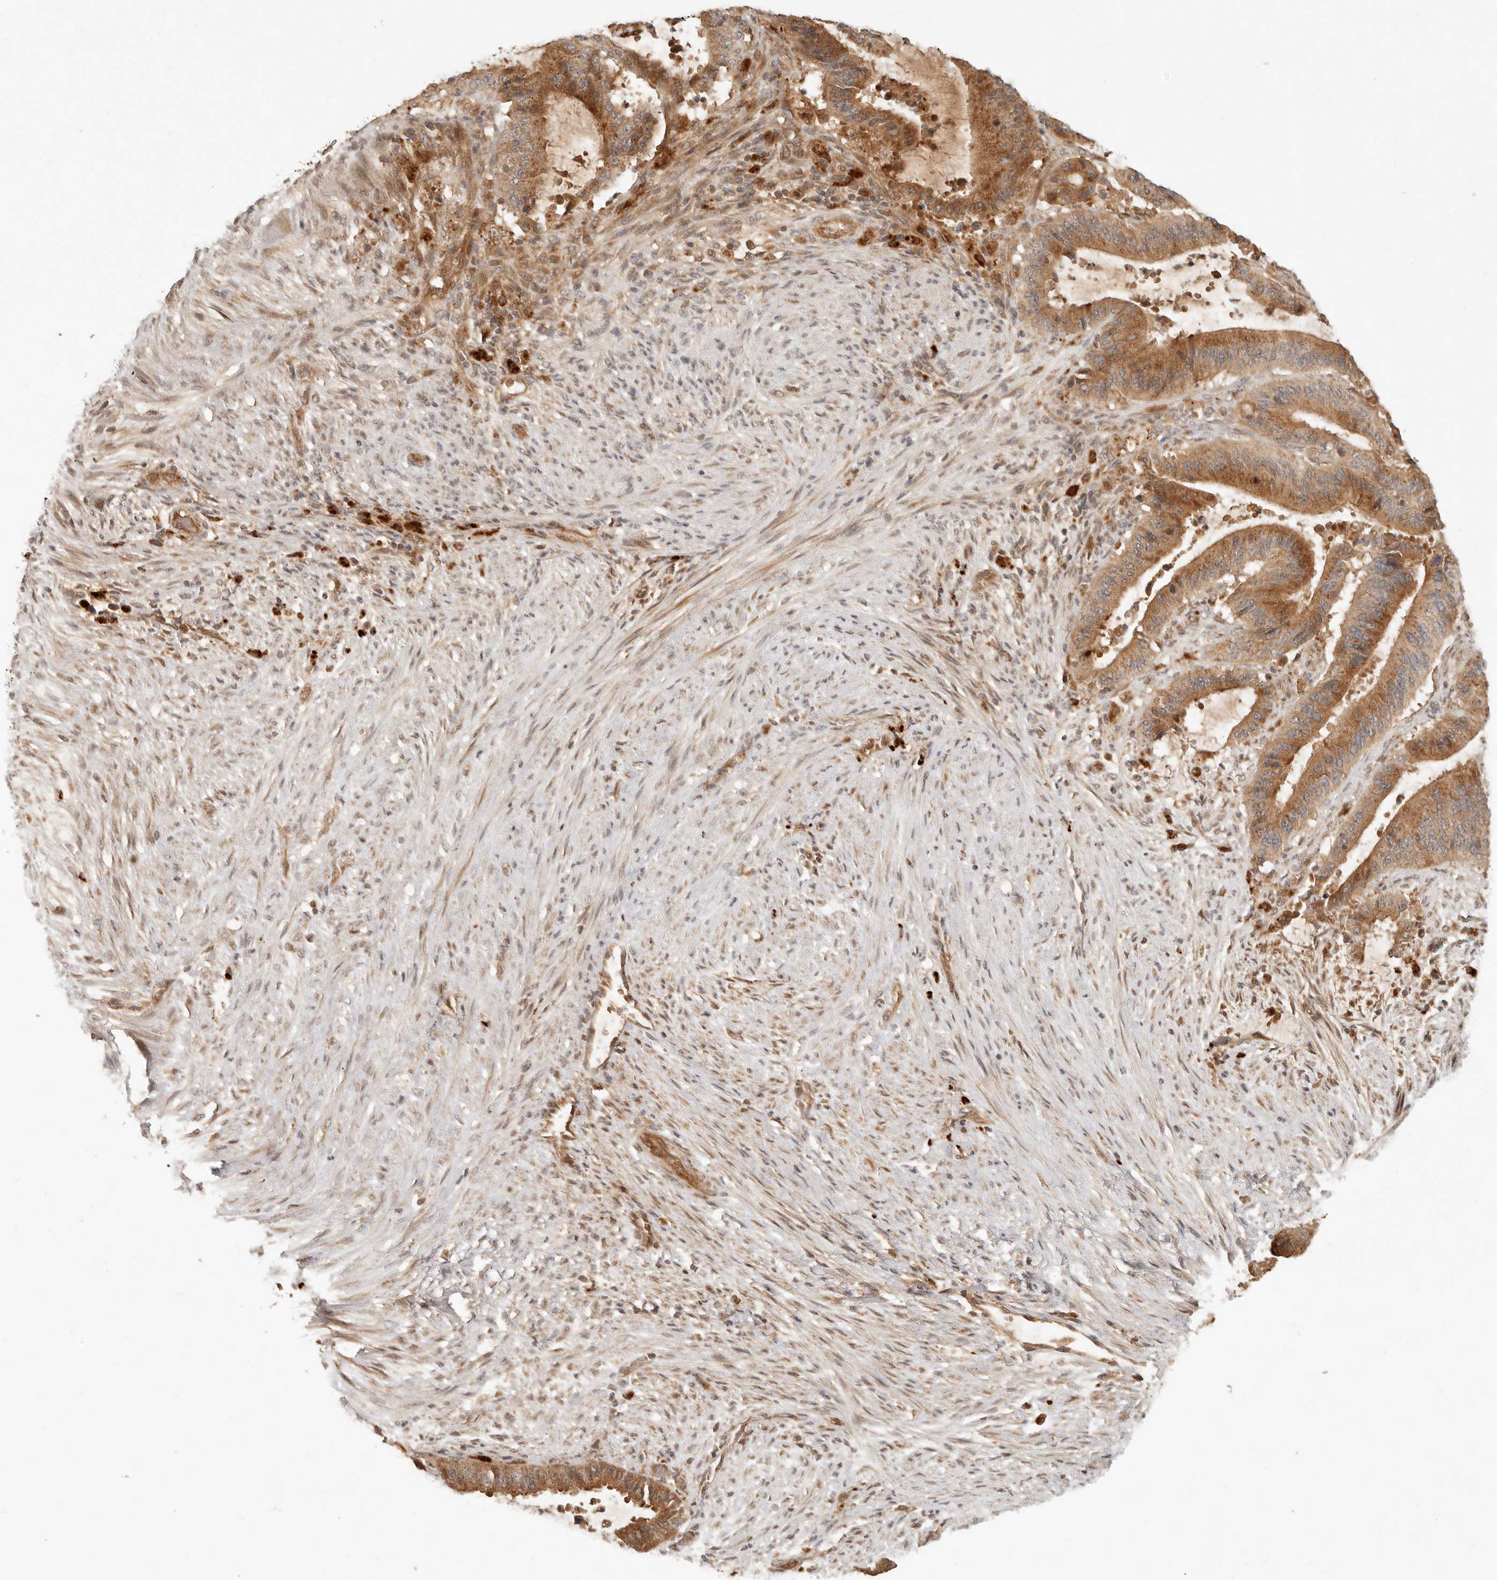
{"staining": {"intensity": "strong", "quantity": ">75%", "location": "cytoplasmic/membranous"}, "tissue": "liver cancer", "cell_type": "Tumor cells", "image_type": "cancer", "snomed": [{"axis": "morphology", "description": "Normal tissue, NOS"}, {"axis": "morphology", "description": "Cholangiocarcinoma"}, {"axis": "topography", "description": "Liver"}, {"axis": "topography", "description": "Peripheral nerve tissue"}], "caption": "Cholangiocarcinoma (liver) stained with a brown dye displays strong cytoplasmic/membranous positive positivity in approximately >75% of tumor cells.", "gene": "ANKRD61", "patient": {"sex": "female", "age": 73}}